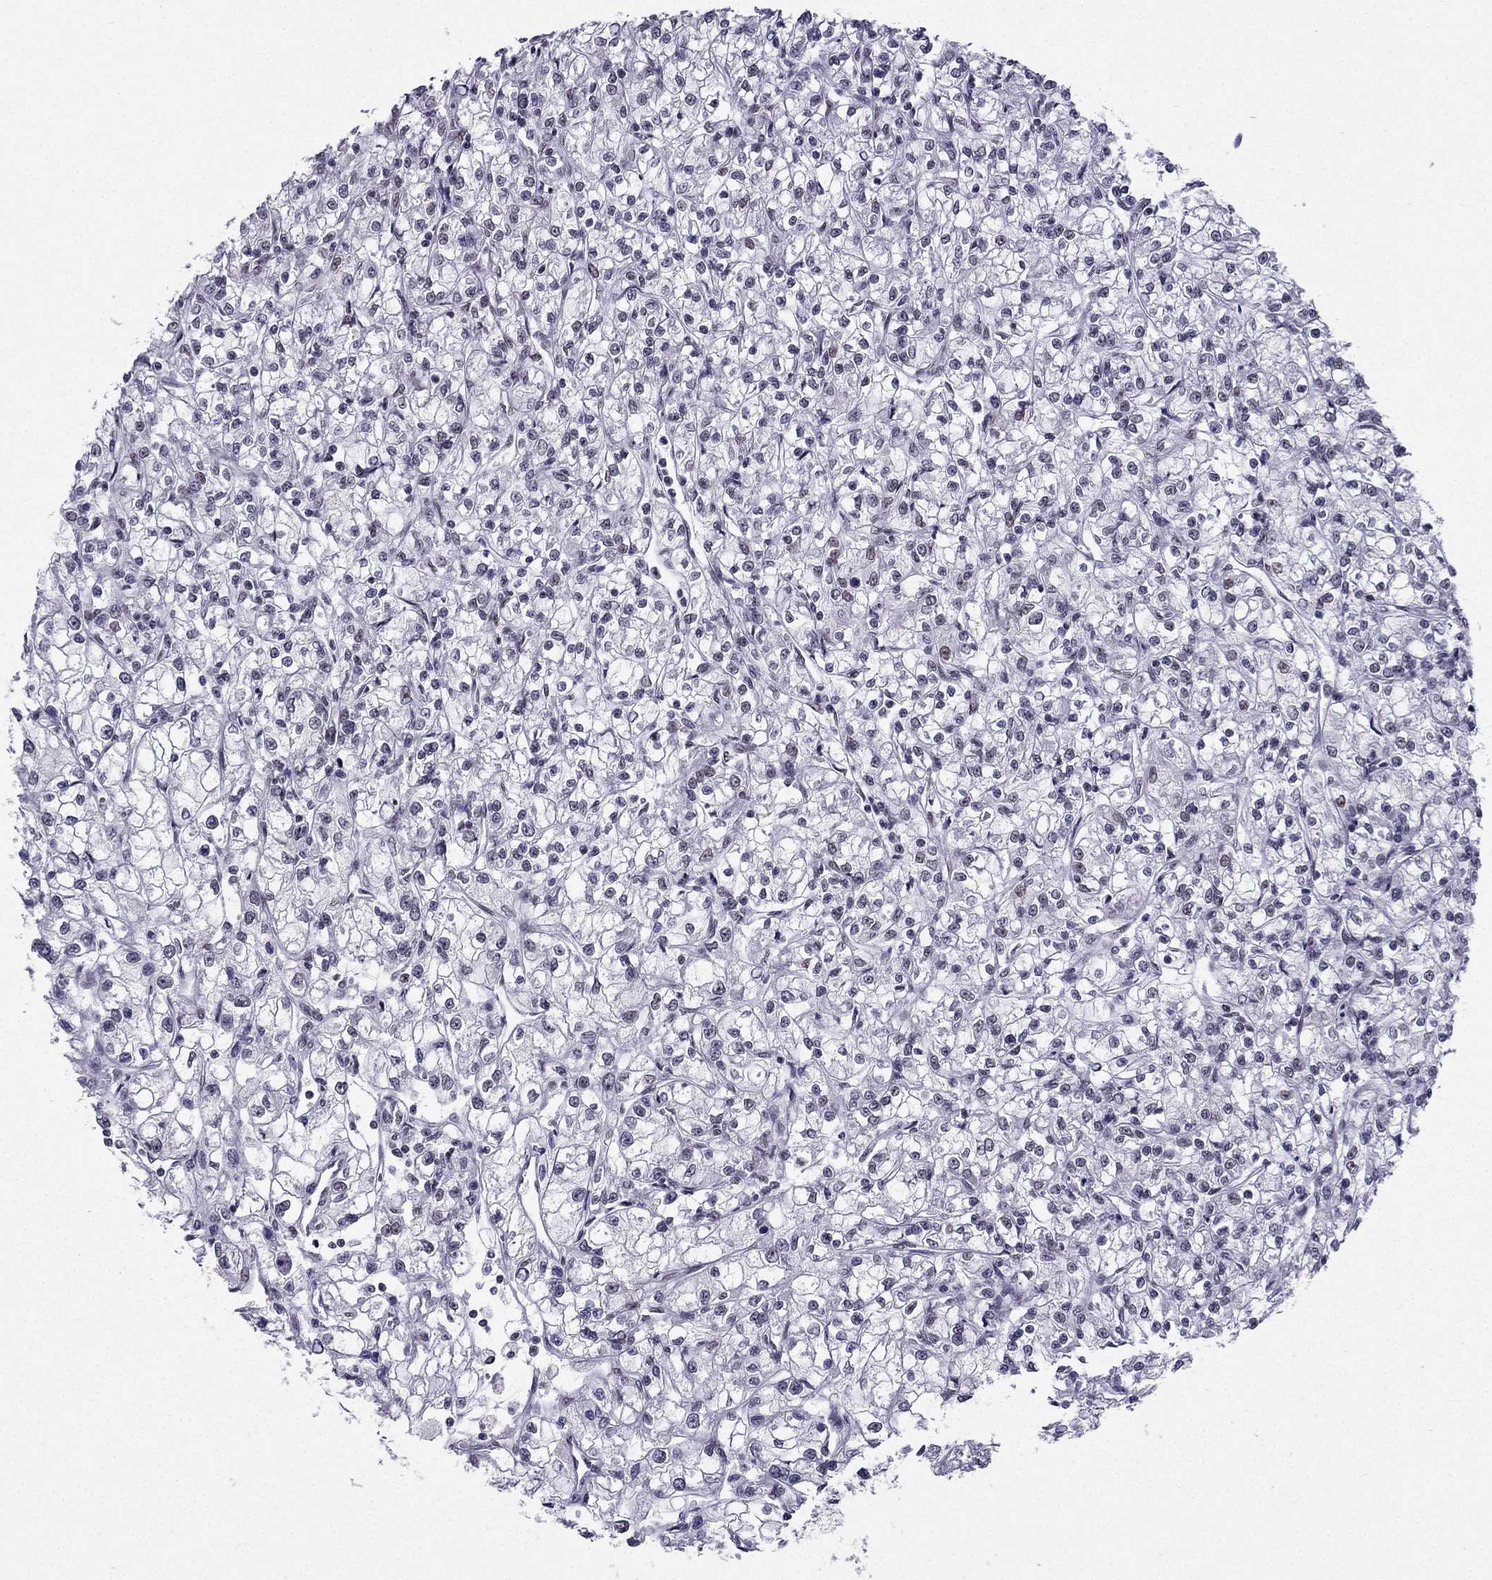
{"staining": {"intensity": "weak", "quantity": "<25%", "location": "nuclear"}, "tissue": "renal cancer", "cell_type": "Tumor cells", "image_type": "cancer", "snomed": [{"axis": "morphology", "description": "Adenocarcinoma, NOS"}, {"axis": "topography", "description": "Kidney"}], "caption": "DAB immunohistochemical staining of human renal cancer demonstrates no significant expression in tumor cells. (Stains: DAB (3,3'-diaminobenzidine) immunohistochemistry with hematoxylin counter stain, Microscopy: brightfield microscopy at high magnification).", "gene": "ZNF420", "patient": {"sex": "female", "age": 59}}